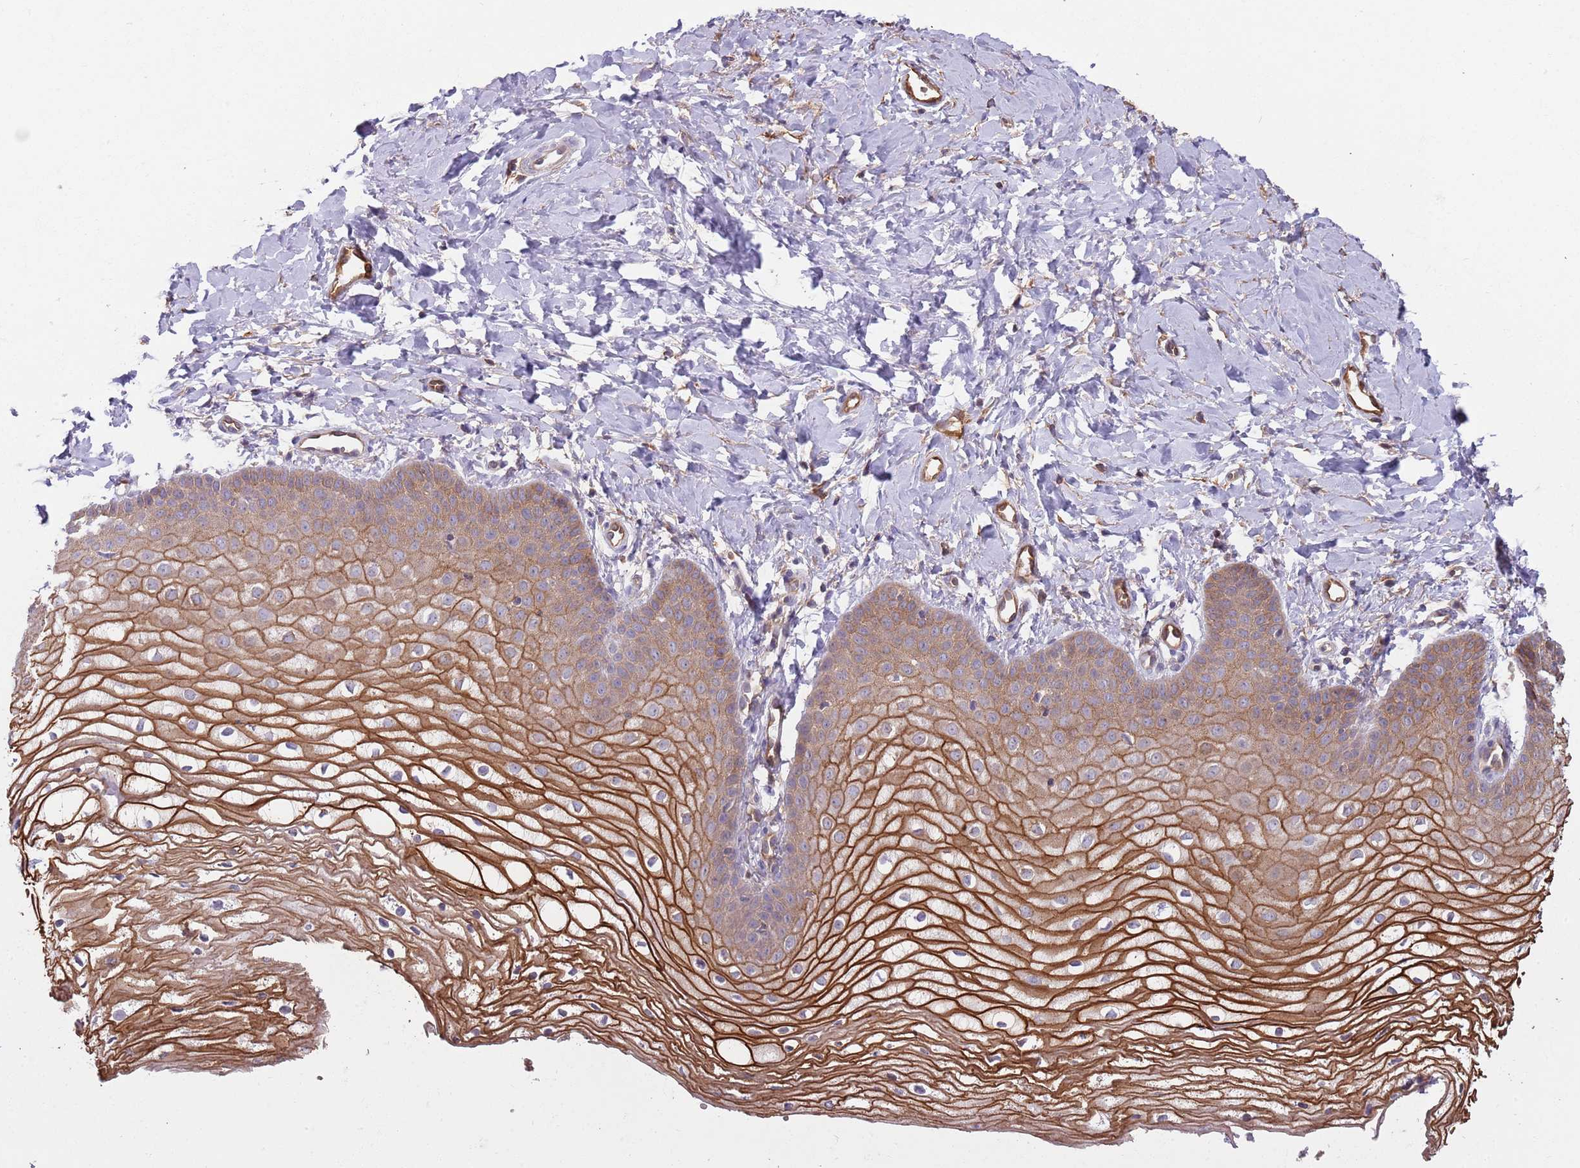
{"staining": {"intensity": "strong", "quantity": ">75%", "location": "cytoplasmic/membranous"}, "tissue": "vagina", "cell_type": "Squamous epithelial cells", "image_type": "normal", "snomed": [{"axis": "morphology", "description": "Normal tissue, NOS"}, {"axis": "topography", "description": "Vagina"}], "caption": "Normal vagina reveals strong cytoplasmic/membranous staining in approximately >75% of squamous epithelial cells.", "gene": "GSDMD", "patient": {"sex": "female", "age": 68}}